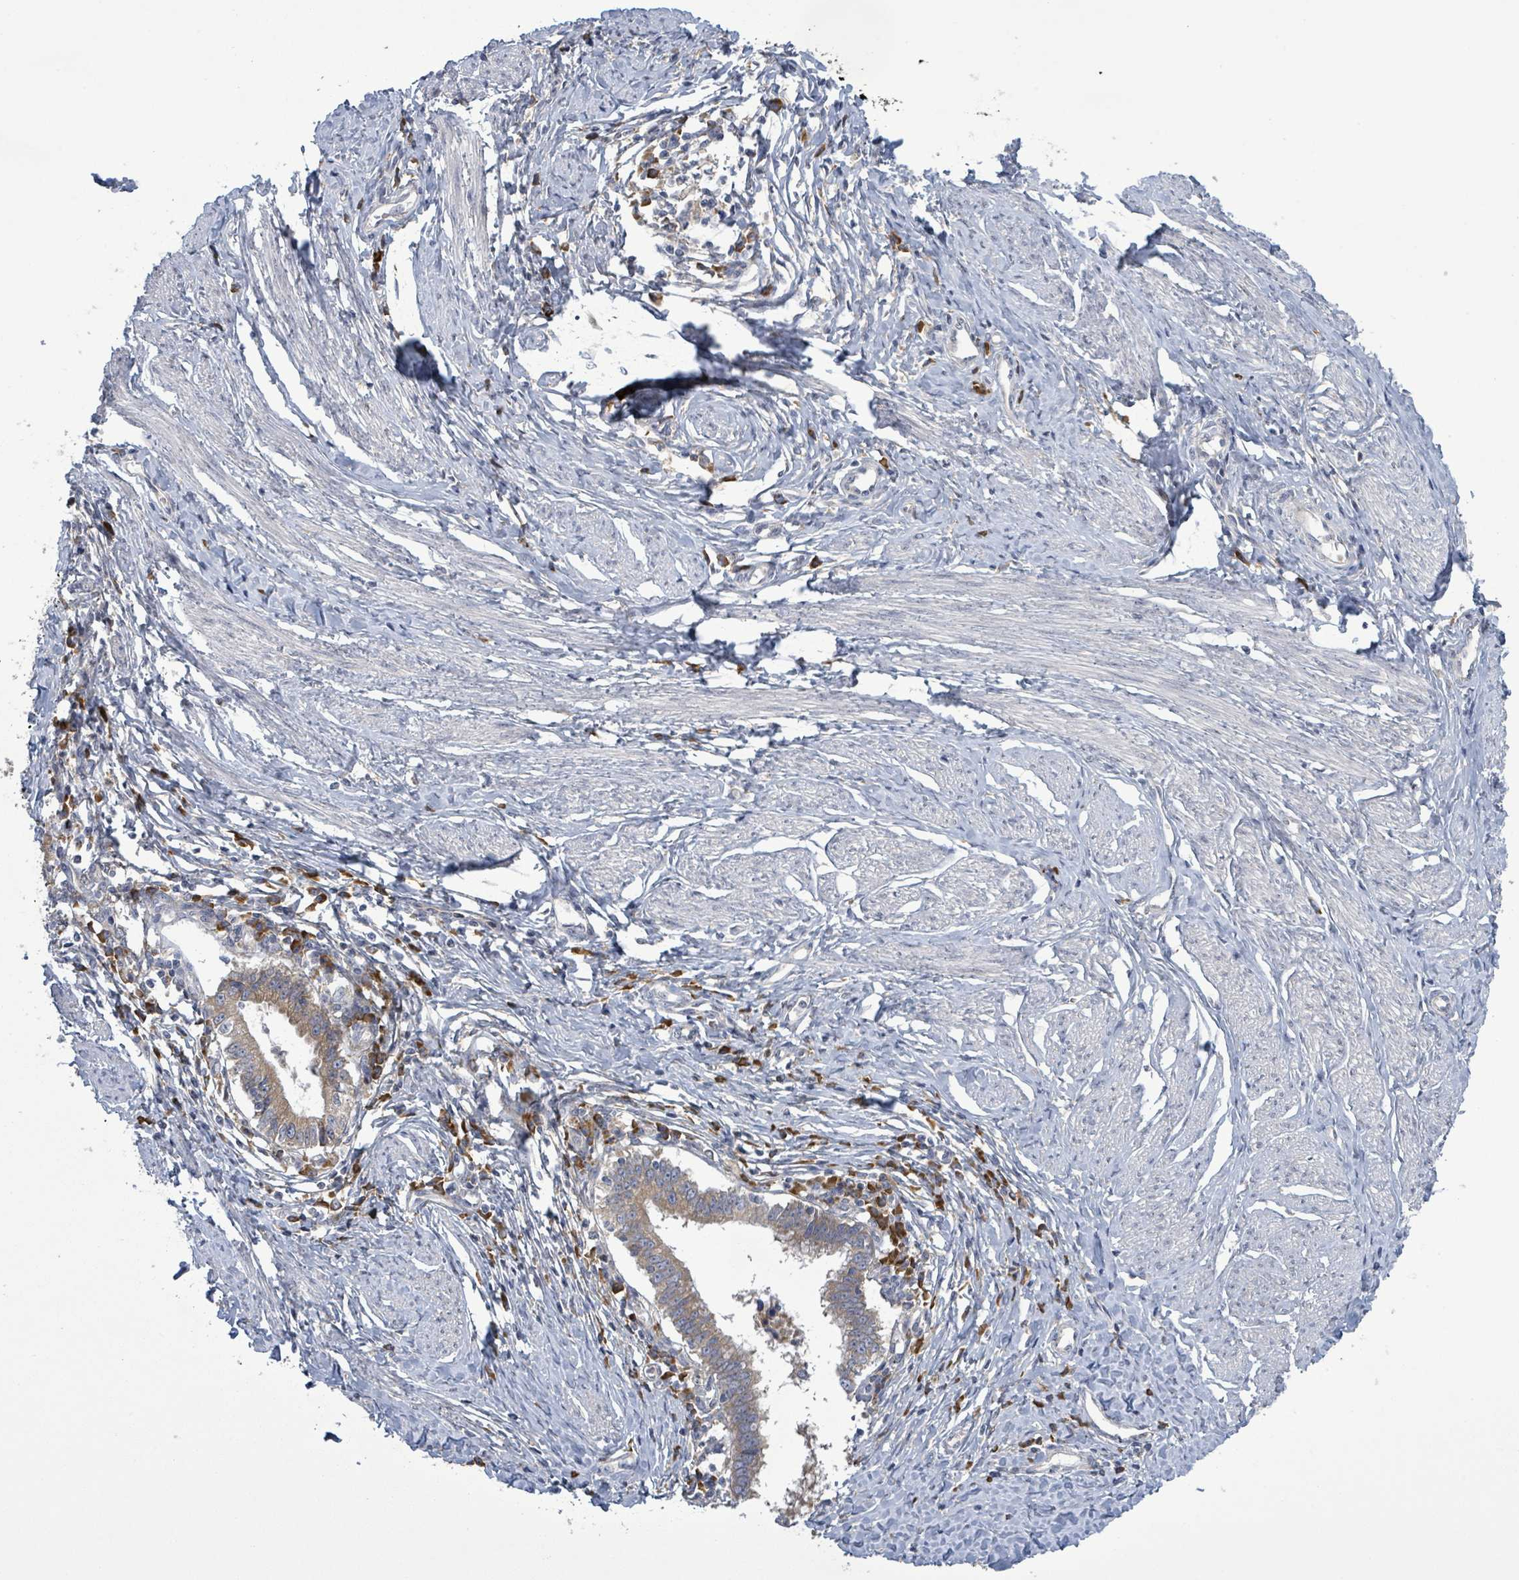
{"staining": {"intensity": "weak", "quantity": ">75%", "location": "cytoplasmic/membranous"}, "tissue": "cervical cancer", "cell_type": "Tumor cells", "image_type": "cancer", "snomed": [{"axis": "morphology", "description": "Adenocarcinoma, NOS"}, {"axis": "topography", "description": "Cervix"}], "caption": "A brown stain labels weak cytoplasmic/membranous staining of a protein in adenocarcinoma (cervical) tumor cells. The staining was performed using DAB (3,3'-diaminobenzidine), with brown indicating positive protein expression. Nuclei are stained blue with hematoxylin.", "gene": "ATP13A1", "patient": {"sex": "female", "age": 36}}